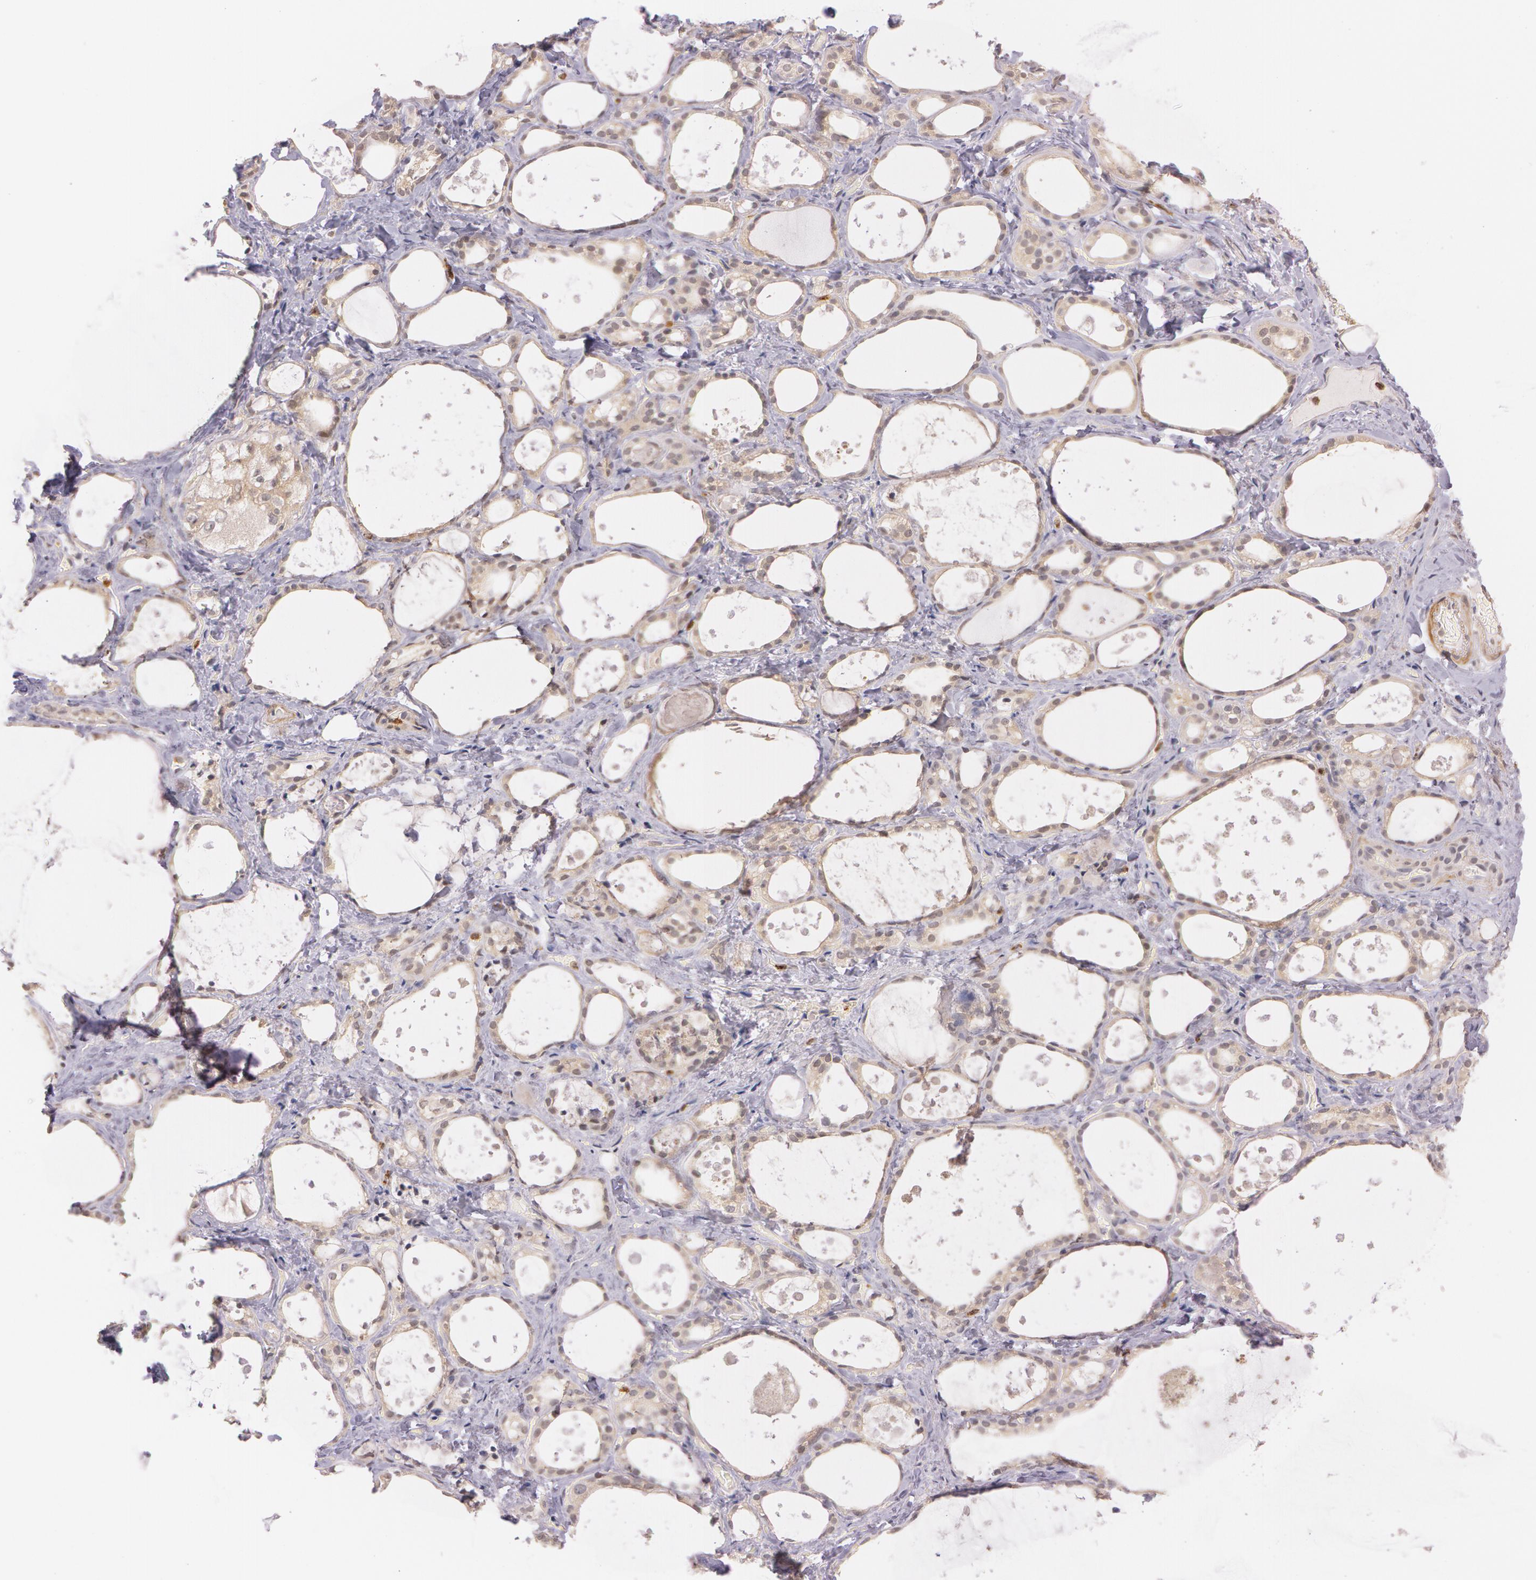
{"staining": {"intensity": "weak", "quantity": ">75%", "location": "cytoplasmic/membranous"}, "tissue": "thyroid gland", "cell_type": "Glandular cells", "image_type": "normal", "snomed": [{"axis": "morphology", "description": "Normal tissue, NOS"}, {"axis": "topography", "description": "Thyroid gland"}], "caption": "This is a histology image of immunohistochemistry staining of unremarkable thyroid gland, which shows weak positivity in the cytoplasmic/membranous of glandular cells.", "gene": "ATG2B", "patient": {"sex": "female", "age": 75}}